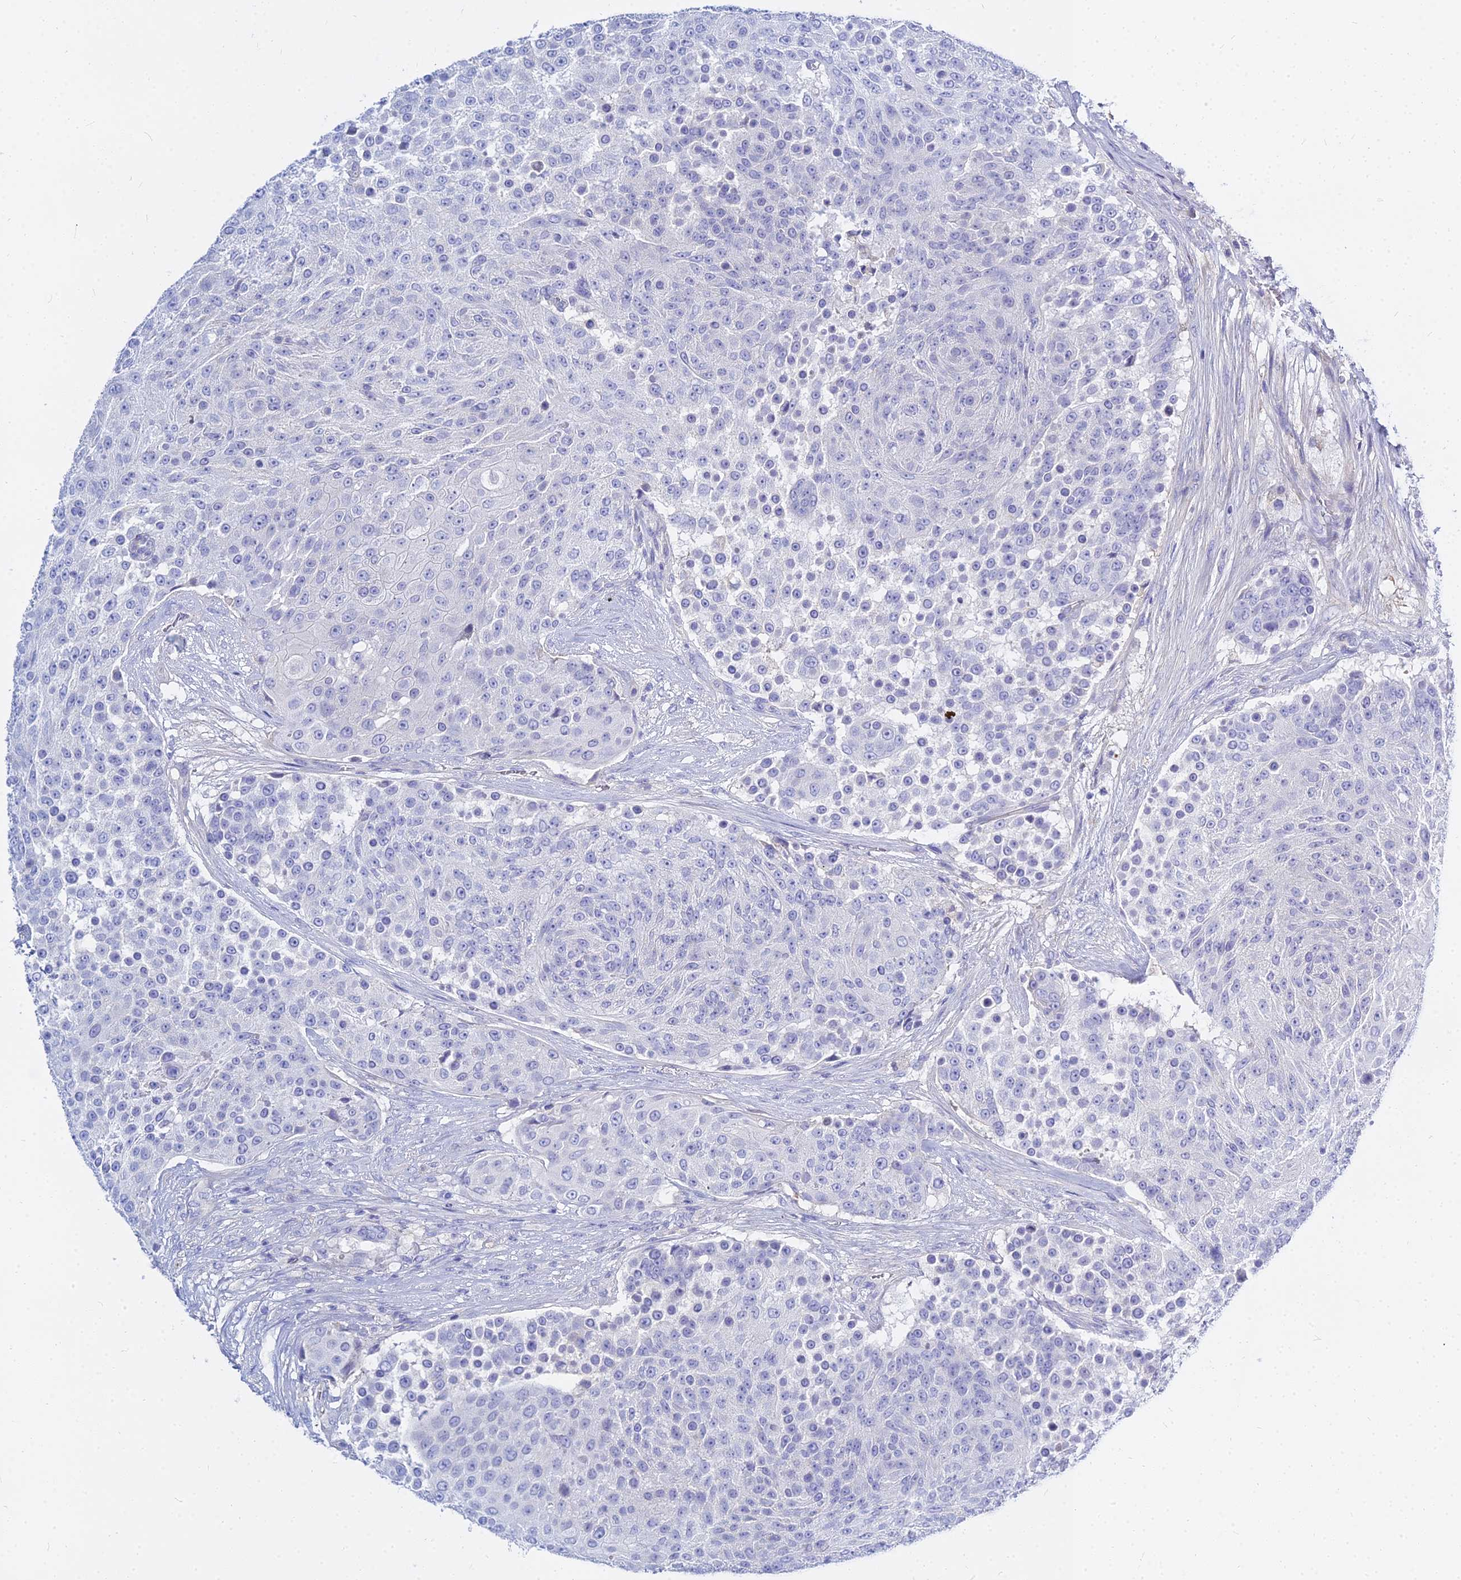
{"staining": {"intensity": "negative", "quantity": "none", "location": "none"}, "tissue": "urothelial cancer", "cell_type": "Tumor cells", "image_type": "cancer", "snomed": [{"axis": "morphology", "description": "Urothelial carcinoma, High grade"}, {"axis": "topography", "description": "Urinary bladder"}], "caption": "The IHC photomicrograph has no significant staining in tumor cells of urothelial cancer tissue.", "gene": "ZNF552", "patient": {"sex": "female", "age": 63}}